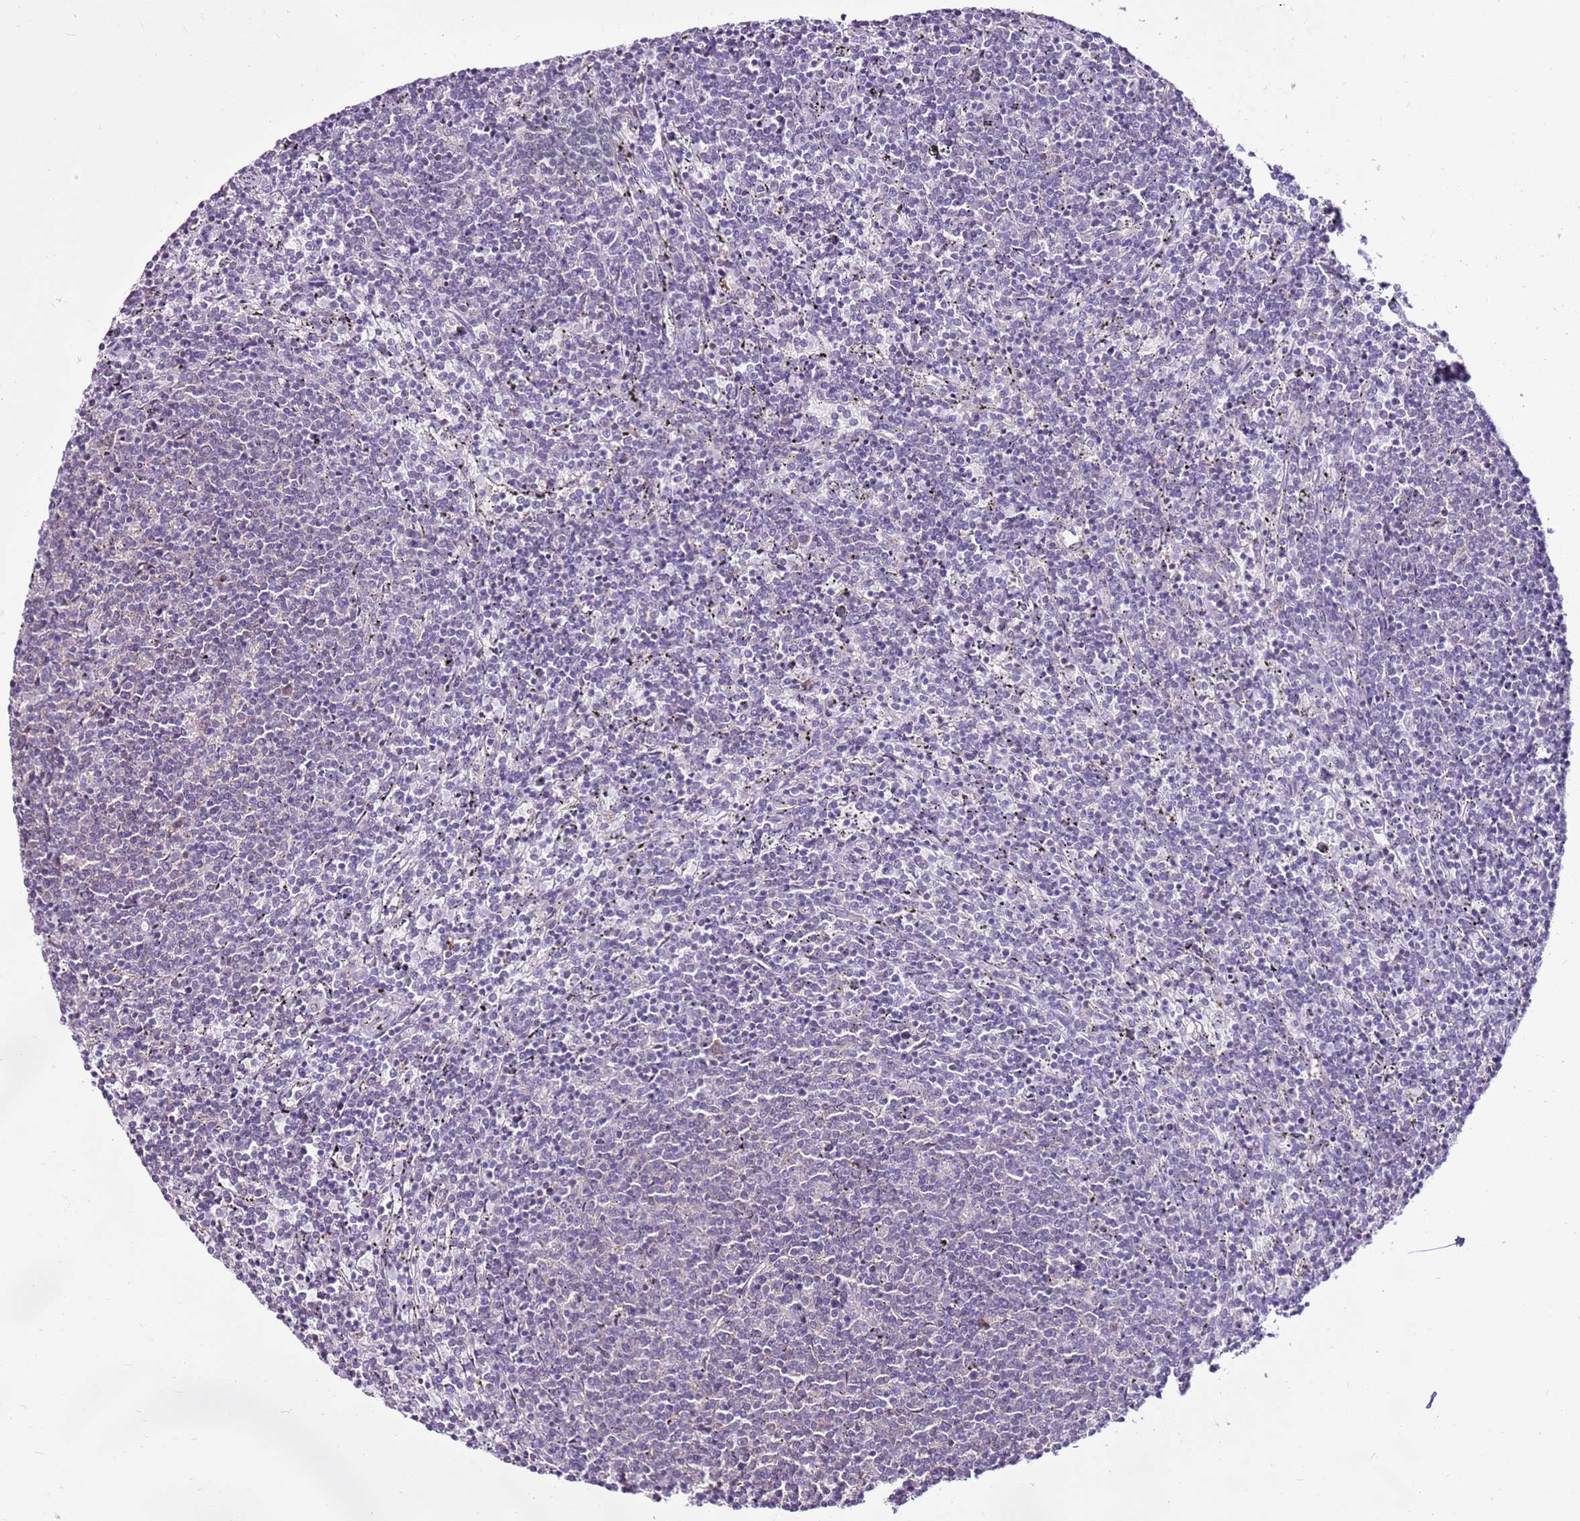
{"staining": {"intensity": "weak", "quantity": "25%-75%", "location": "cytoplasmic/membranous"}, "tissue": "lymphoma", "cell_type": "Tumor cells", "image_type": "cancer", "snomed": [{"axis": "morphology", "description": "Malignant lymphoma, non-Hodgkin's type, Low grade"}, {"axis": "topography", "description": "Spleen"}], "caption": "This is an image of IHC staining of low-grade malignant lymphoma, non-Hodgkin's type, which shows weak staining in the cytoplasmic/membranous of tumor cells.", "gene": "SLC38A5", "patient": {"sex": "female", "age": 50}}